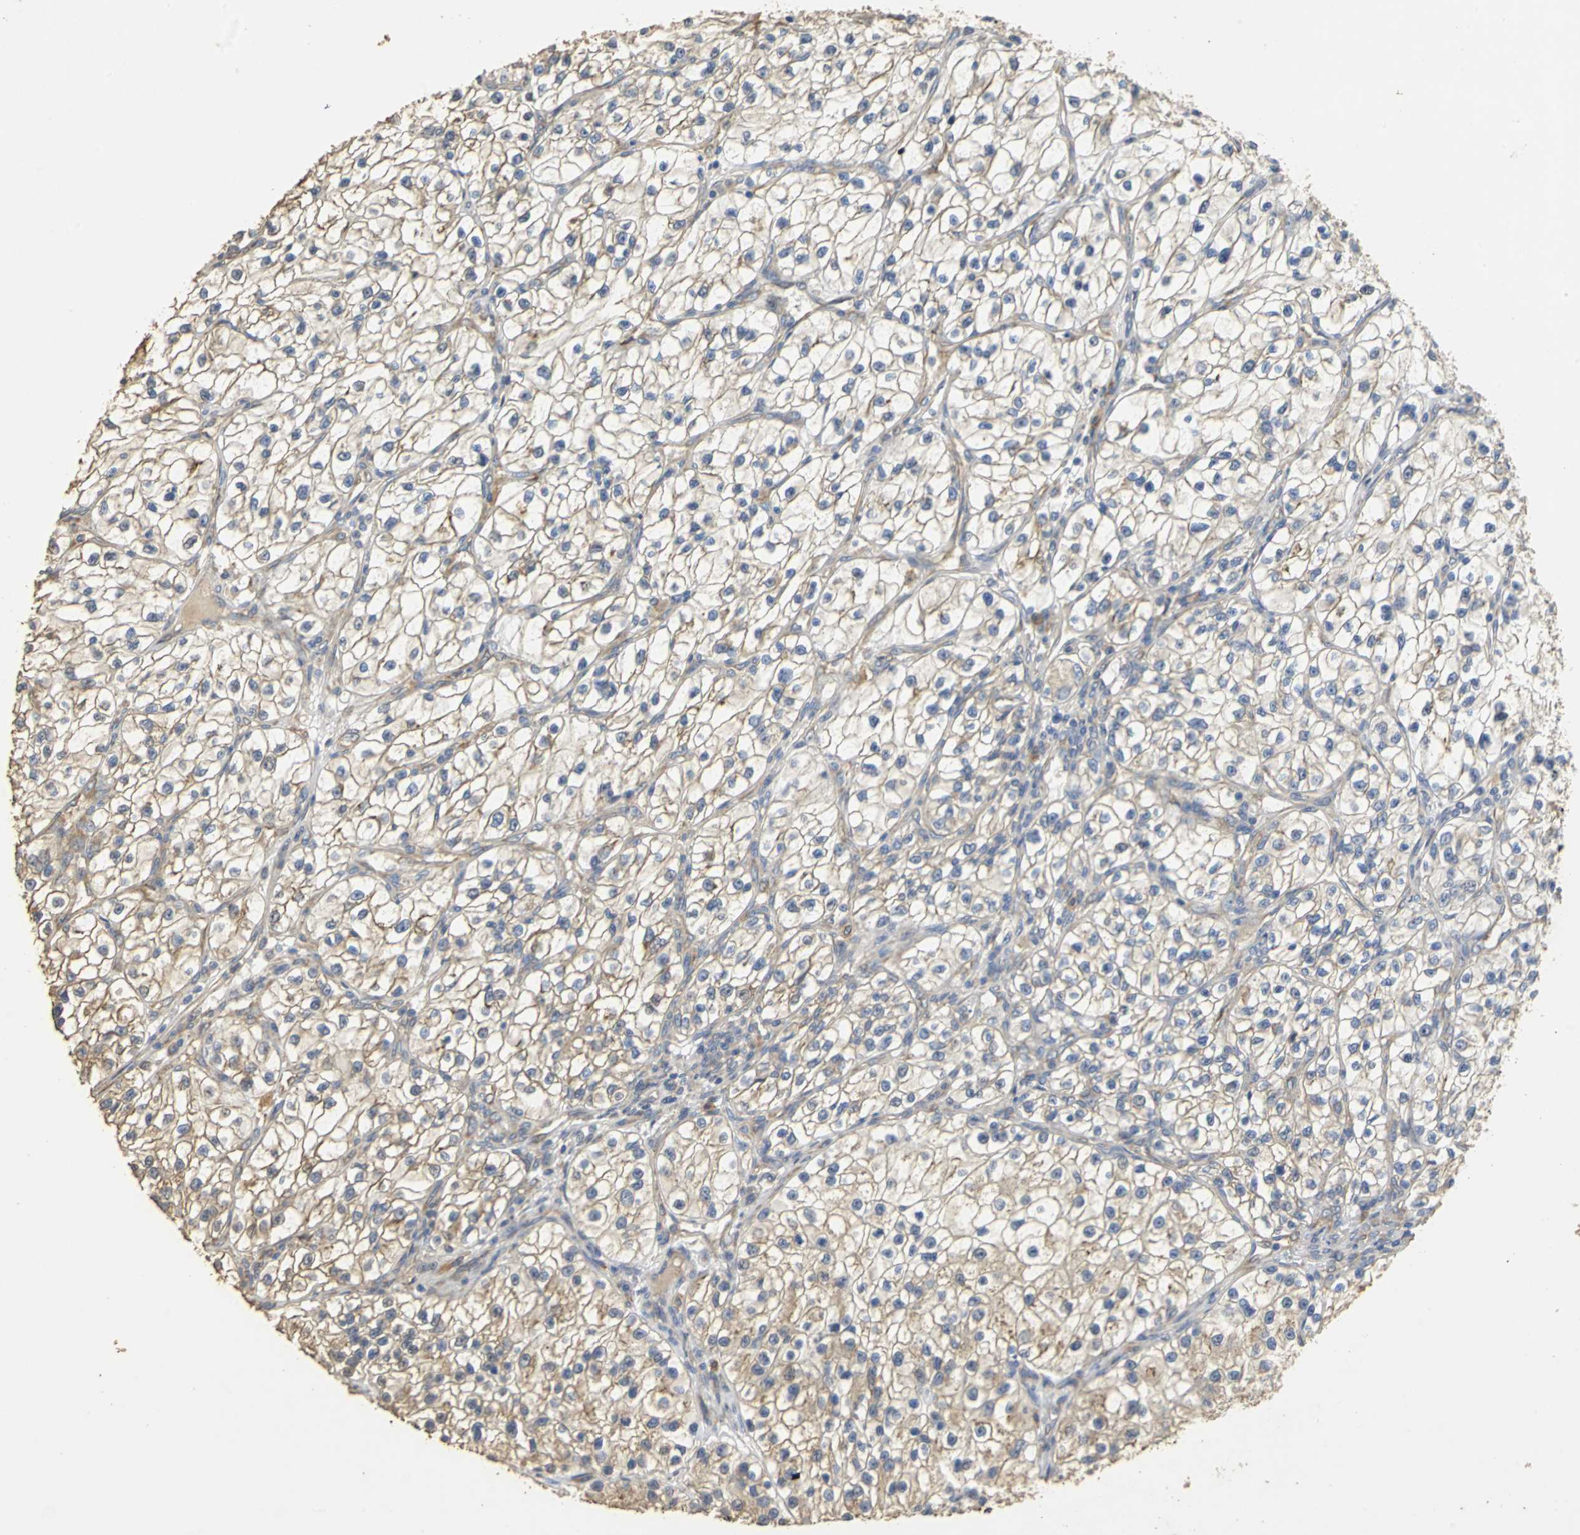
{"staining": {"intensity": "weak", "quantity": "25%-75%", "location": "cytoplasmic/membranous"}, "tissue": "renal cancer", "cell_type": "Tumor cells", "image_type": "cancer", "snomed": [{"axis": "morphology", "description": "Adenocarcinoma, NOS"}, {"axis": "topography", "description": "Kidney"}], "caption": "A low amount of weak cytoplasmic/membranous positivity is appreciated in about 25%-75% of tumor cells in renal adenocarcinoma tissue.", "gene": "ACSL4", "patient": {"sex": "female", "age": 57}}